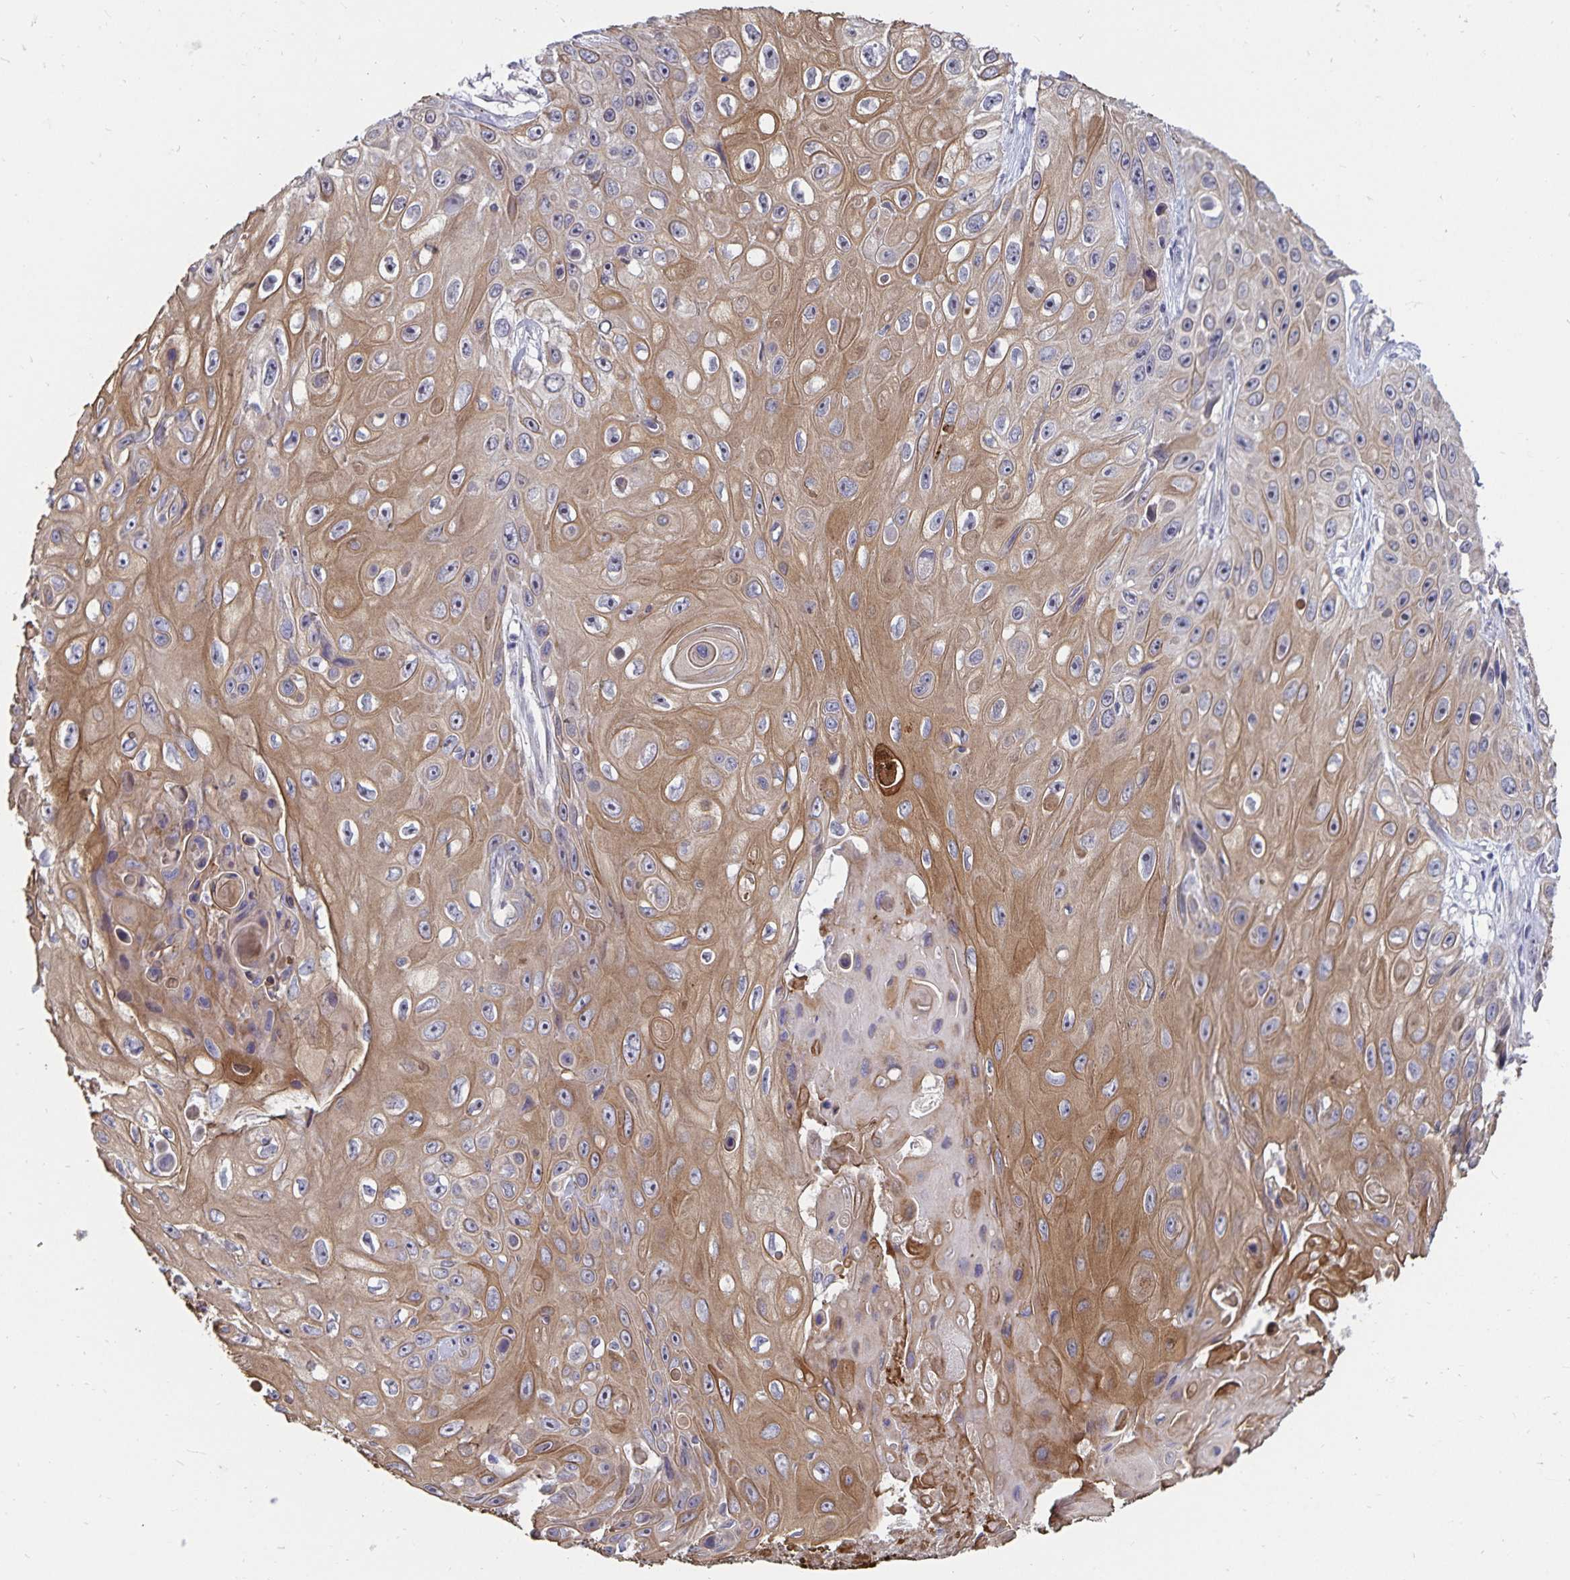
{"staining": {"intensity": "moderate", "quantity": ">75%", "location": "cytoplasmic/membranous"}, "tissue": "skin cancer", "cell_type": "Tumor cells", "image_type": "cancer", "snomed": [{"axis": "morphology", "description": "Squamous cell carcinoma, NOS"}, {"axis": "topography", "description": "Skin"}], "caption": "Approximately >75% of tumor cells in squamous cell carcinoma (skin) demonstrate moderate cytoplasmic/membranous protein expression as visualized by brown immunohistochemical staining.", "gene": "CDKN2B", "patient": {"sex": "male", "age": 82}}